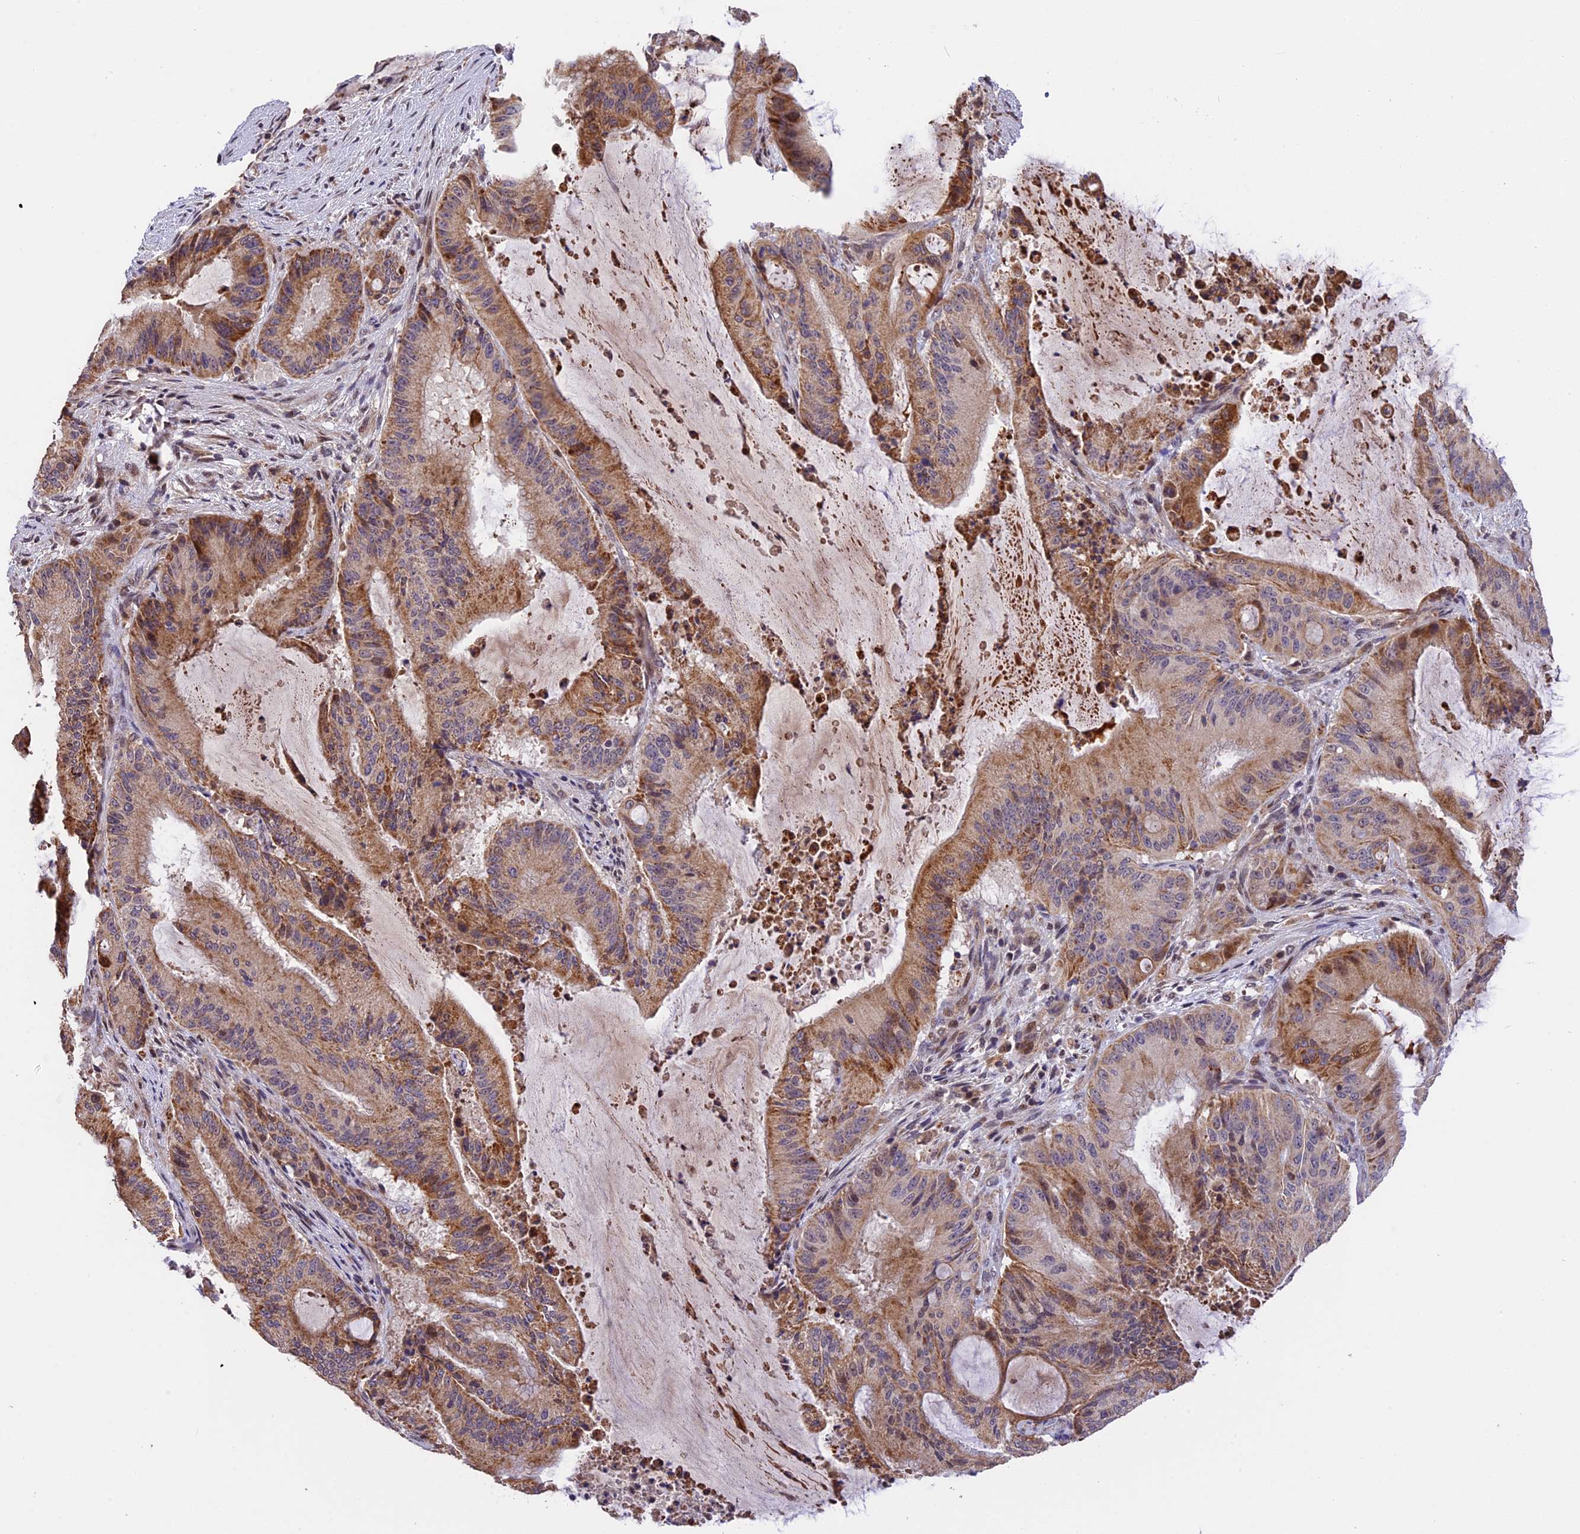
{"staining": {"intensity": "moderate", "quantity": ">75%", "location": "cytoplasmic/membranous"}, "tissue": "liver cancer", "cell_type": "Tumor cells", "image_type": "cancer", "snomed": [{"axis": "morphology", "description": "Normal tissue, NOS"}, {"axis": "morphology", "description": "Cholangiocarcinoma"}, {"axis": "topography", "description": "Liver"}, {"axis": "topography", "description": "Peripheral nerve tissue"}], "caption": "Human liver cancer (cholangiocarcinoma) stained with a brown dye exhibits moderate cytoplasmic/membranous positive positivity in about >75% of tumor cells.", "gene": "RERGL", "patient": {"sex": "female", "age": 73}}